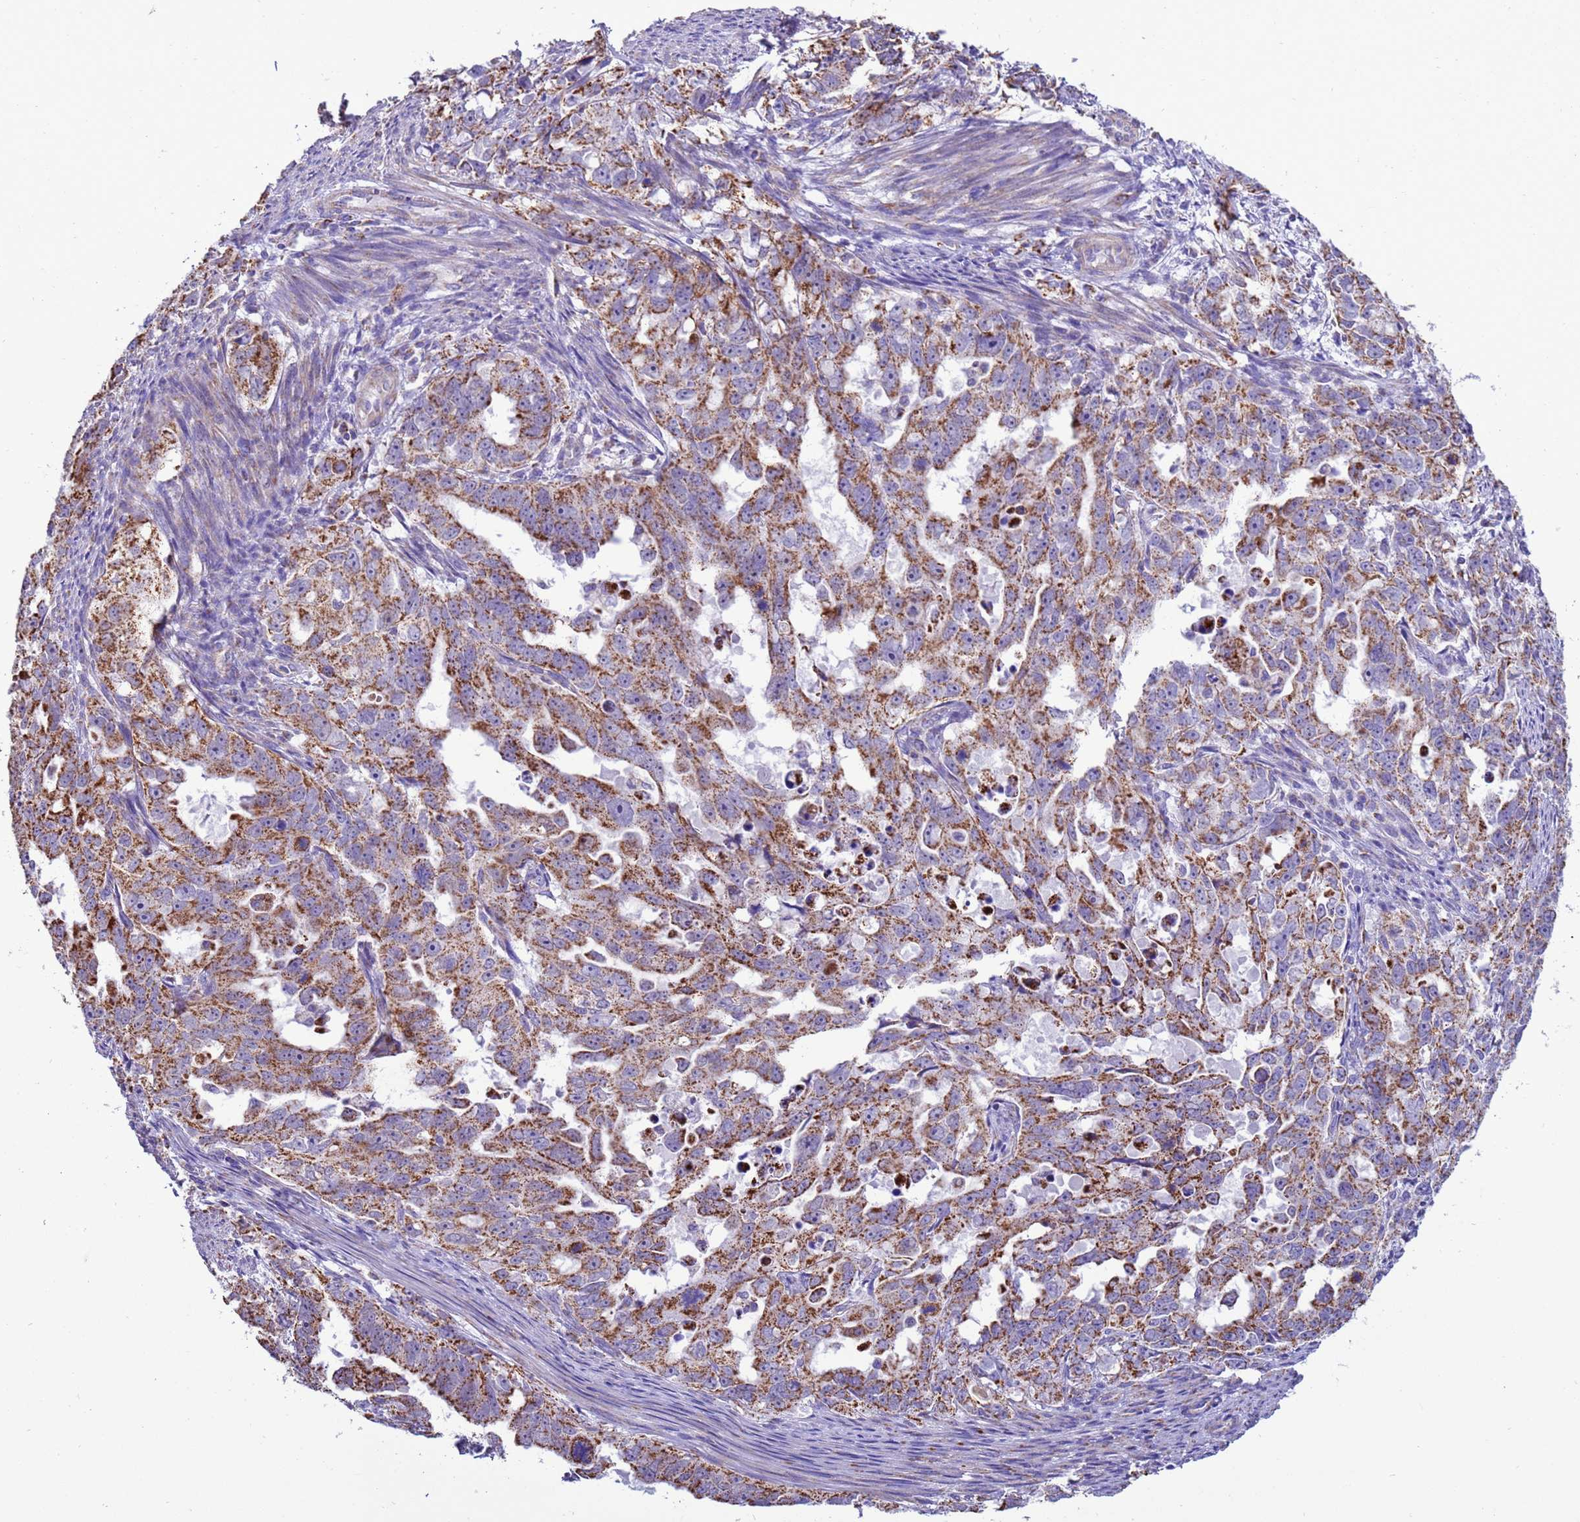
{"staining": {"intensity": "moderate", "quantity": ">75%", "location": "cytoplasmic/membranous"}, "tissue": "endometrial cancer", "cell_type": "Tumor cells", "image_type": "cancer", "snomed": [{"axis": "morphology", "description": "Adenocarcinoma, NOS"}, {"axis": "topography", "description": "Endometrium"}], "caption": "This photomicrograph shows immunohistochemistry (IHC) staining of adenocarcinoma (endometrial), with medium moderate cytoplasmic/membranous positivity in about >75% of tumor cells.", "gene": "RNF165", "patient": {"sex": "female", "age": 65}}